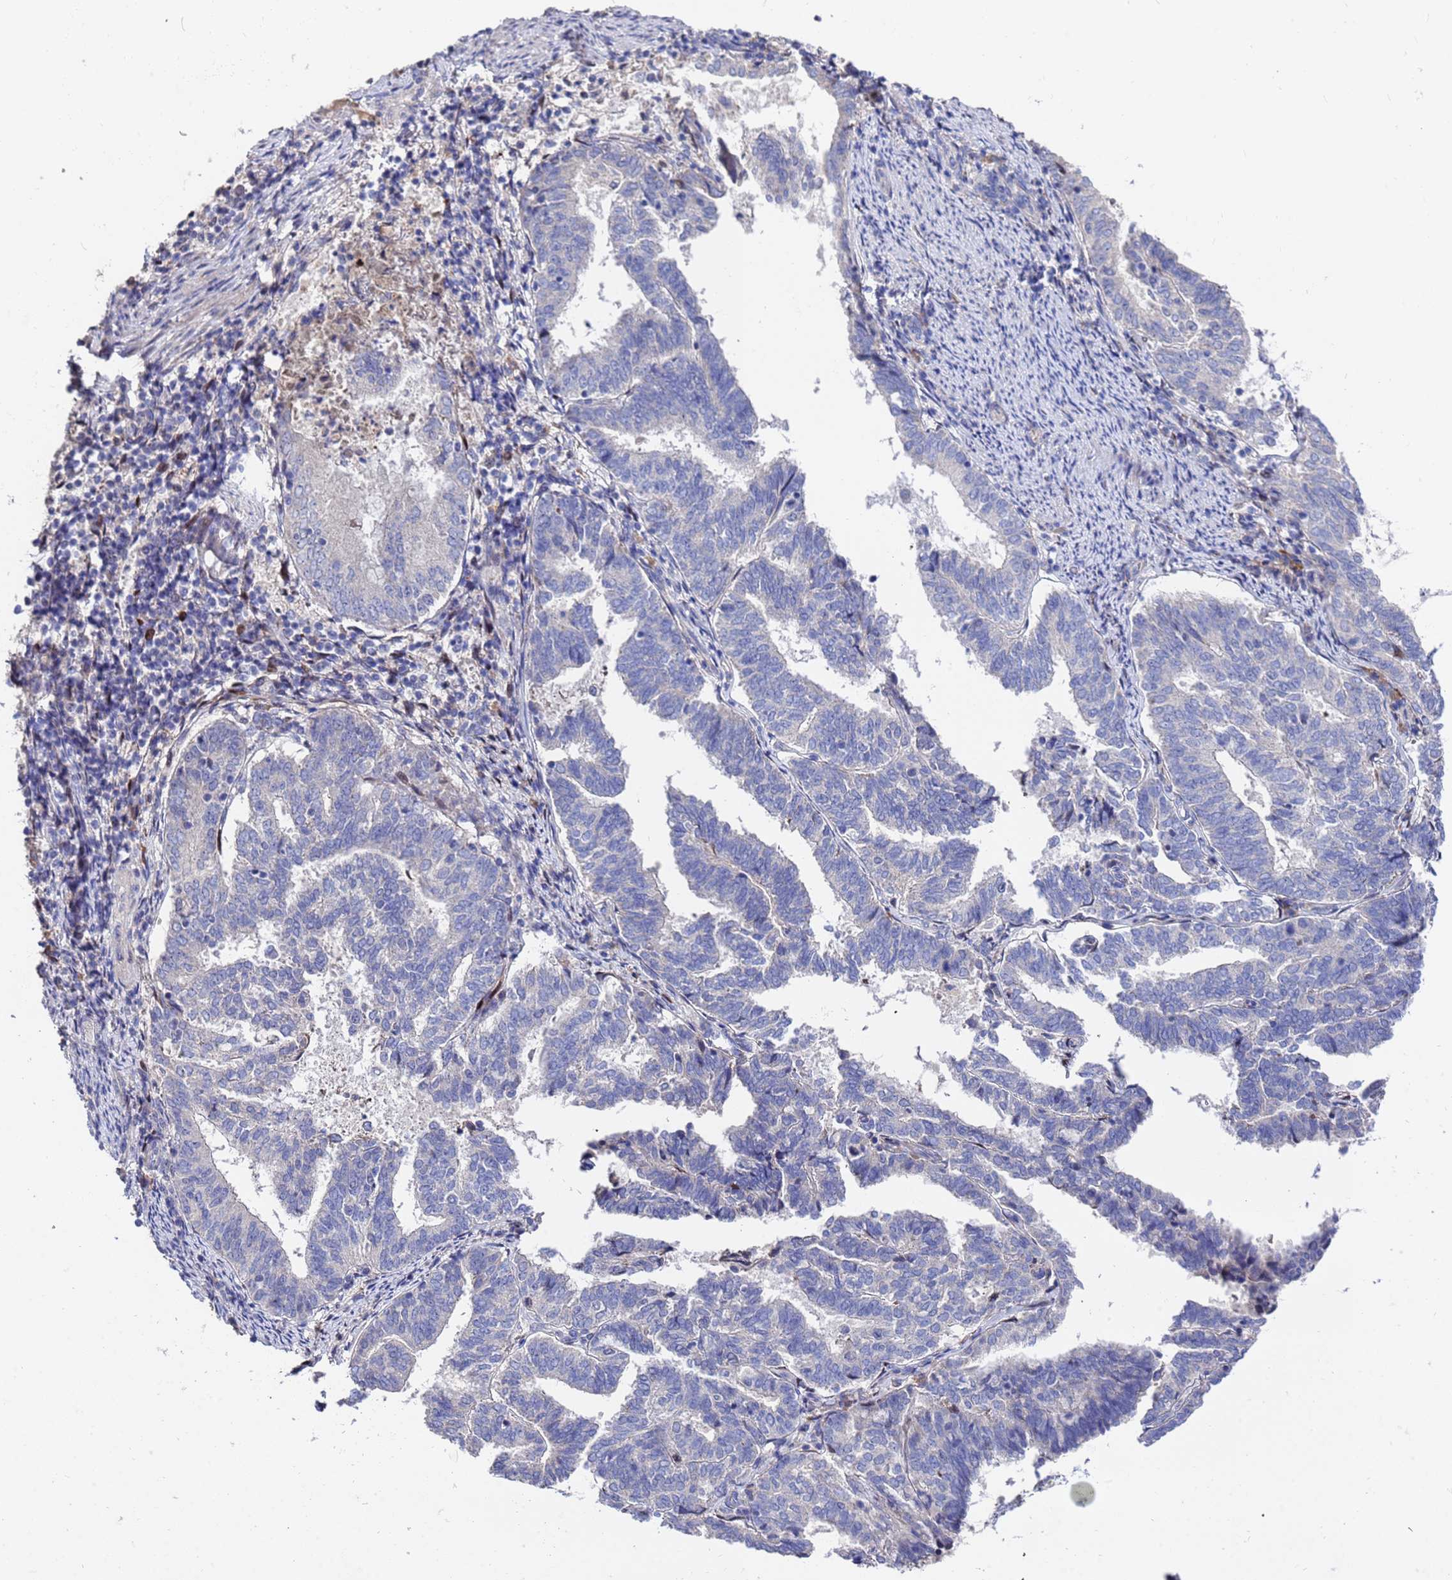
{"staining": {"intensity": "negative", "quantity": "none", "location": "none"}, "tissue": "endometrial cancer", "cell_type": "Tumor cells", "image_type": "cancer", "snomed": [{"axis": "morphology", "description": "Adenocarcinoma, NOS"}, {"axis": "topography", "description": "Endometrium"}], "caption": "Immunohistochemical staining of human adenocarcinoma (endometrial) exhibits no significant expression in tumor cells.", "gene": "TCP10L", "patient": {"sex": "female", "age": 80}}